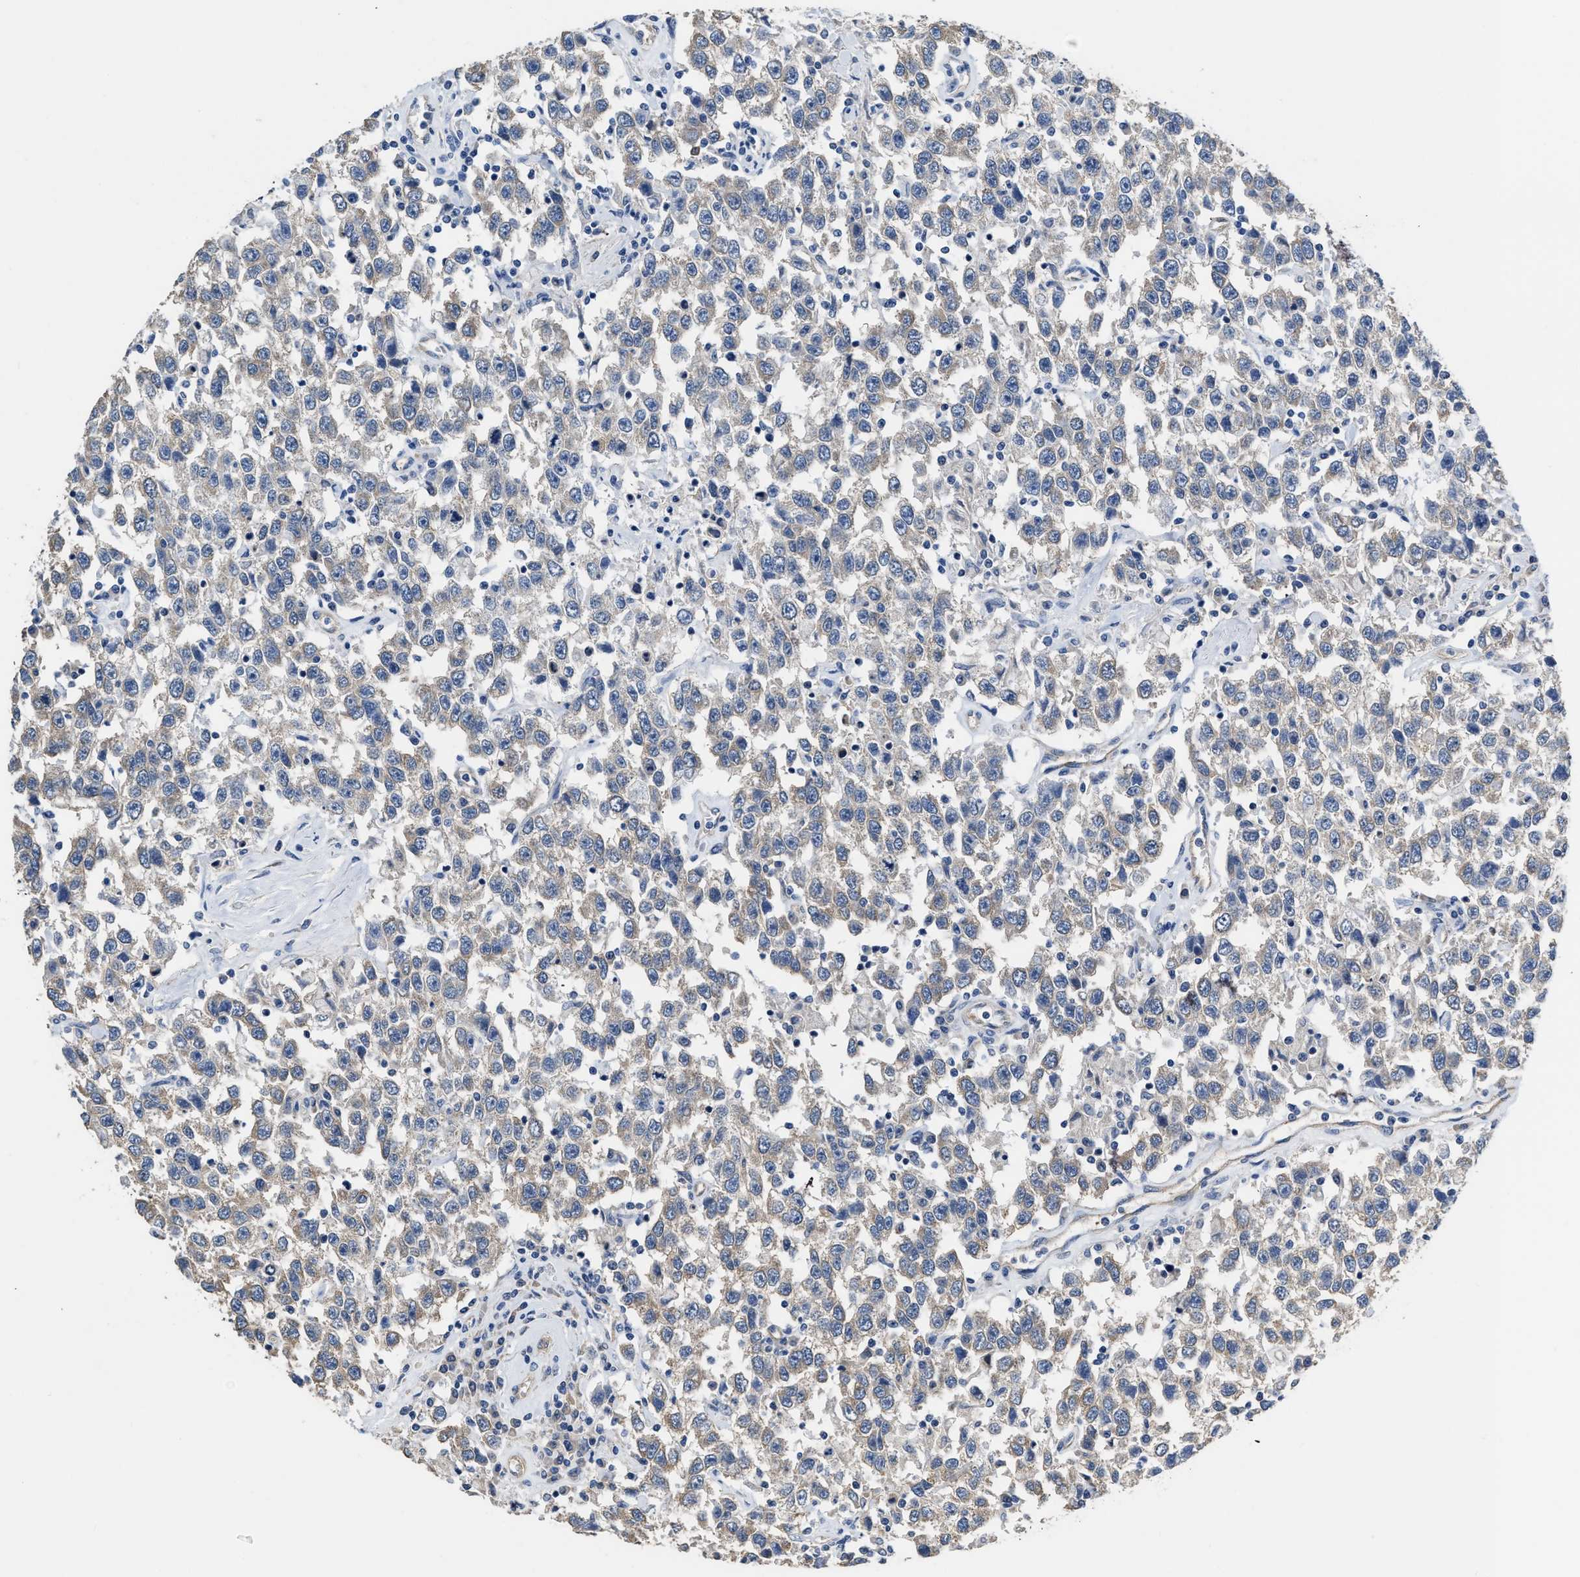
{"staining": {"intensity": "weak", "quantity": "25%-75%", "location": "cytoplasmic/membranous"}, "tissue": "testis cancer", "cell_type": "Tumor cells", "image_type": "cancer", "snomed": [{"axis": "morphology", "description": "Seminoma, NOS"}, {"axis": "topography", "description": "Testis"}], "caption": "This histopathology image exhibits immunohistochemistry staining of human testis cancer, with low weak cytoplasmic/membranous positivity in approximately 25%-75% of tumor cells.", "gene": "C22orf42", "patient": {"sex": "male", "age": 41}}